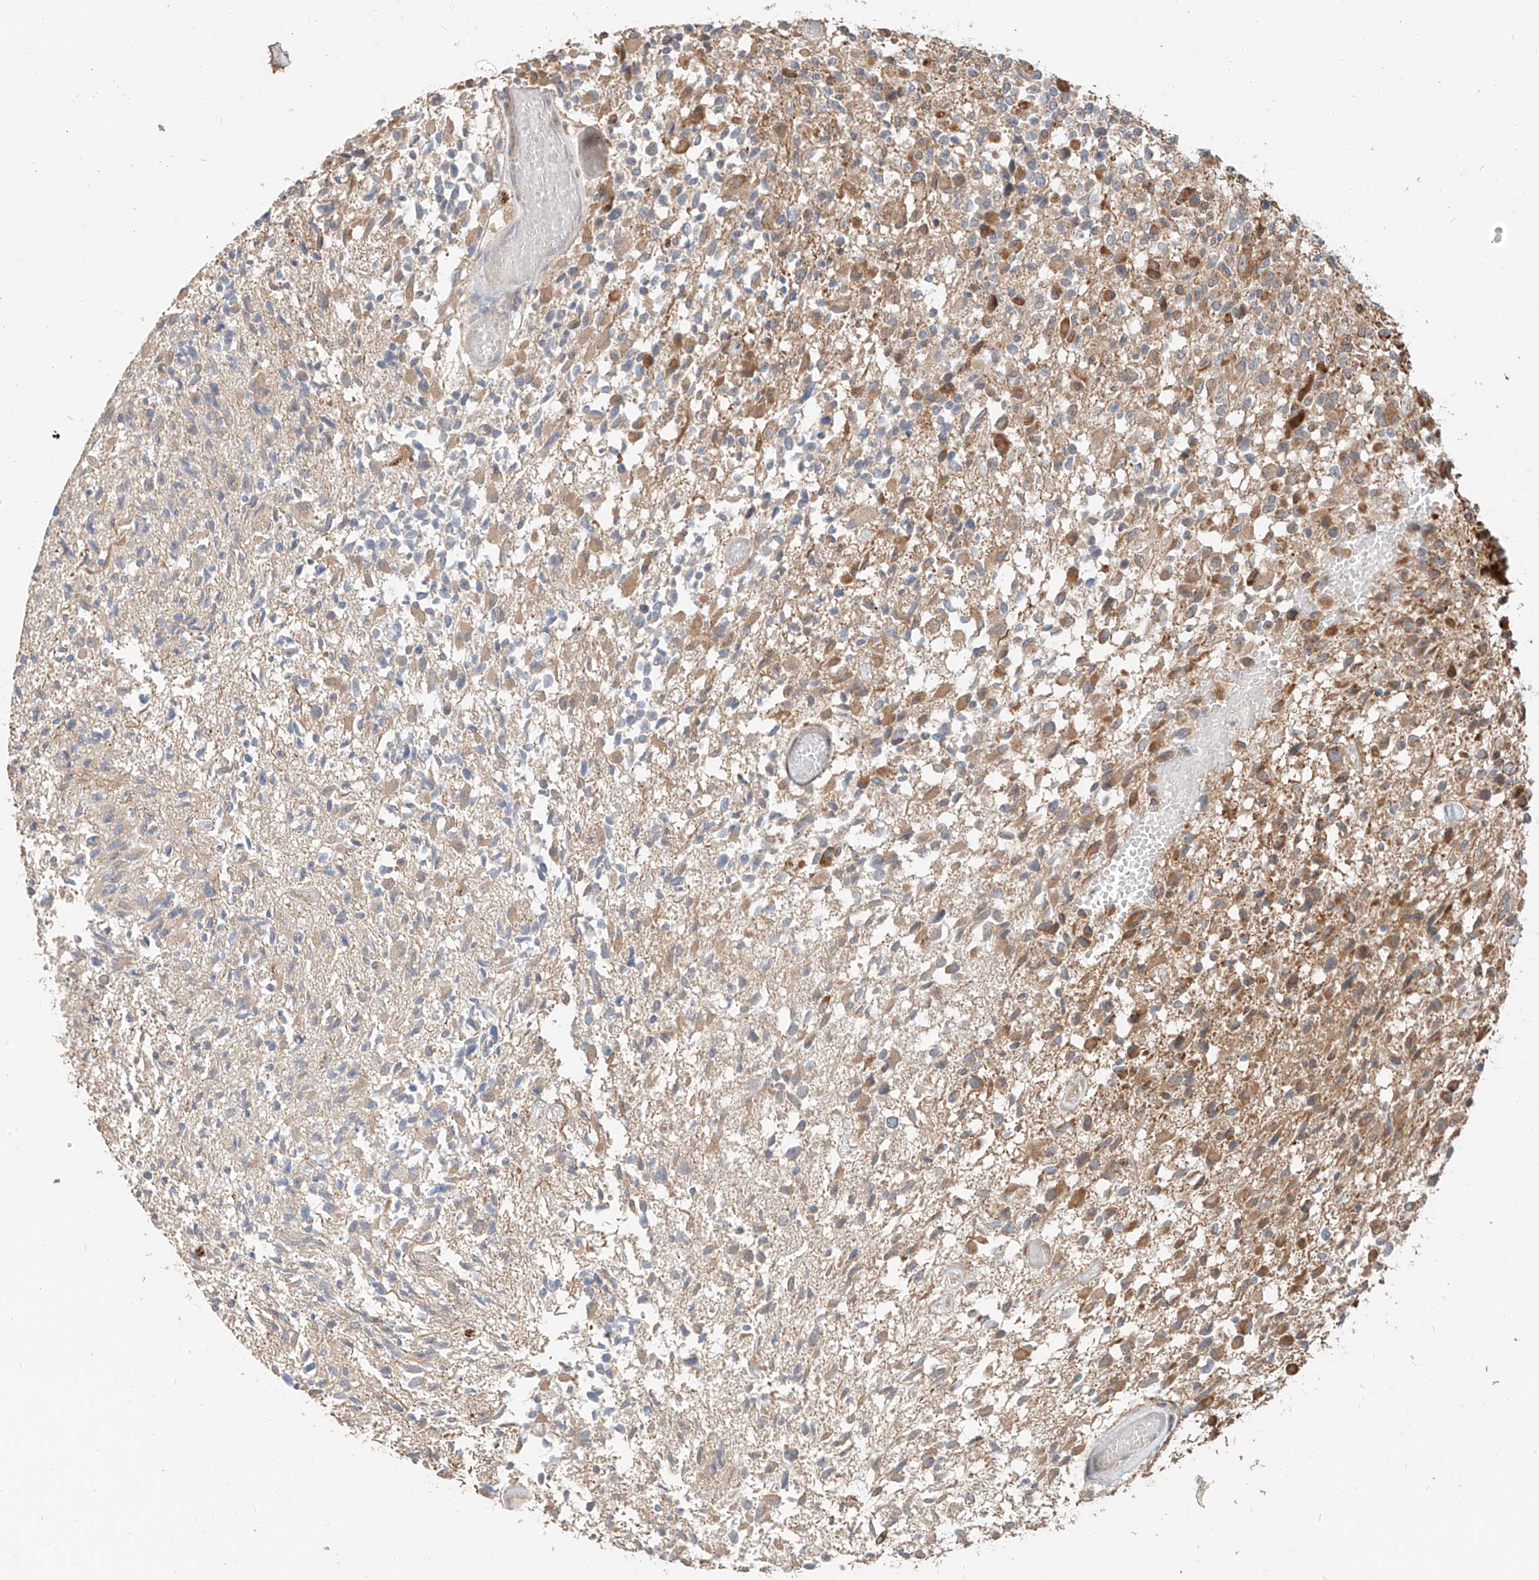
{"staining": {"intensity": "moderate", "quantity": "25%-75%", "location": "cytoplasmic/membranous"}, "tissue": "glioma", "cell_type": "Tumor cells", "image_type": "cancer", "snomed": [{"axis": "morphology", "description": "Glioma, malignant, High grade"}, {"axis": "morphology", "description": "Glioblastoma, NOS"}, {"axis": "topography", "description": "Brain"}], "caption": "Glioma stained with a brown dye displays moderate cytoplasmic/membranous positive expression in approximately 25%-75% of tumor cells.", "gene": "STX19", "patient": {"sex": "male", "age": 60}}